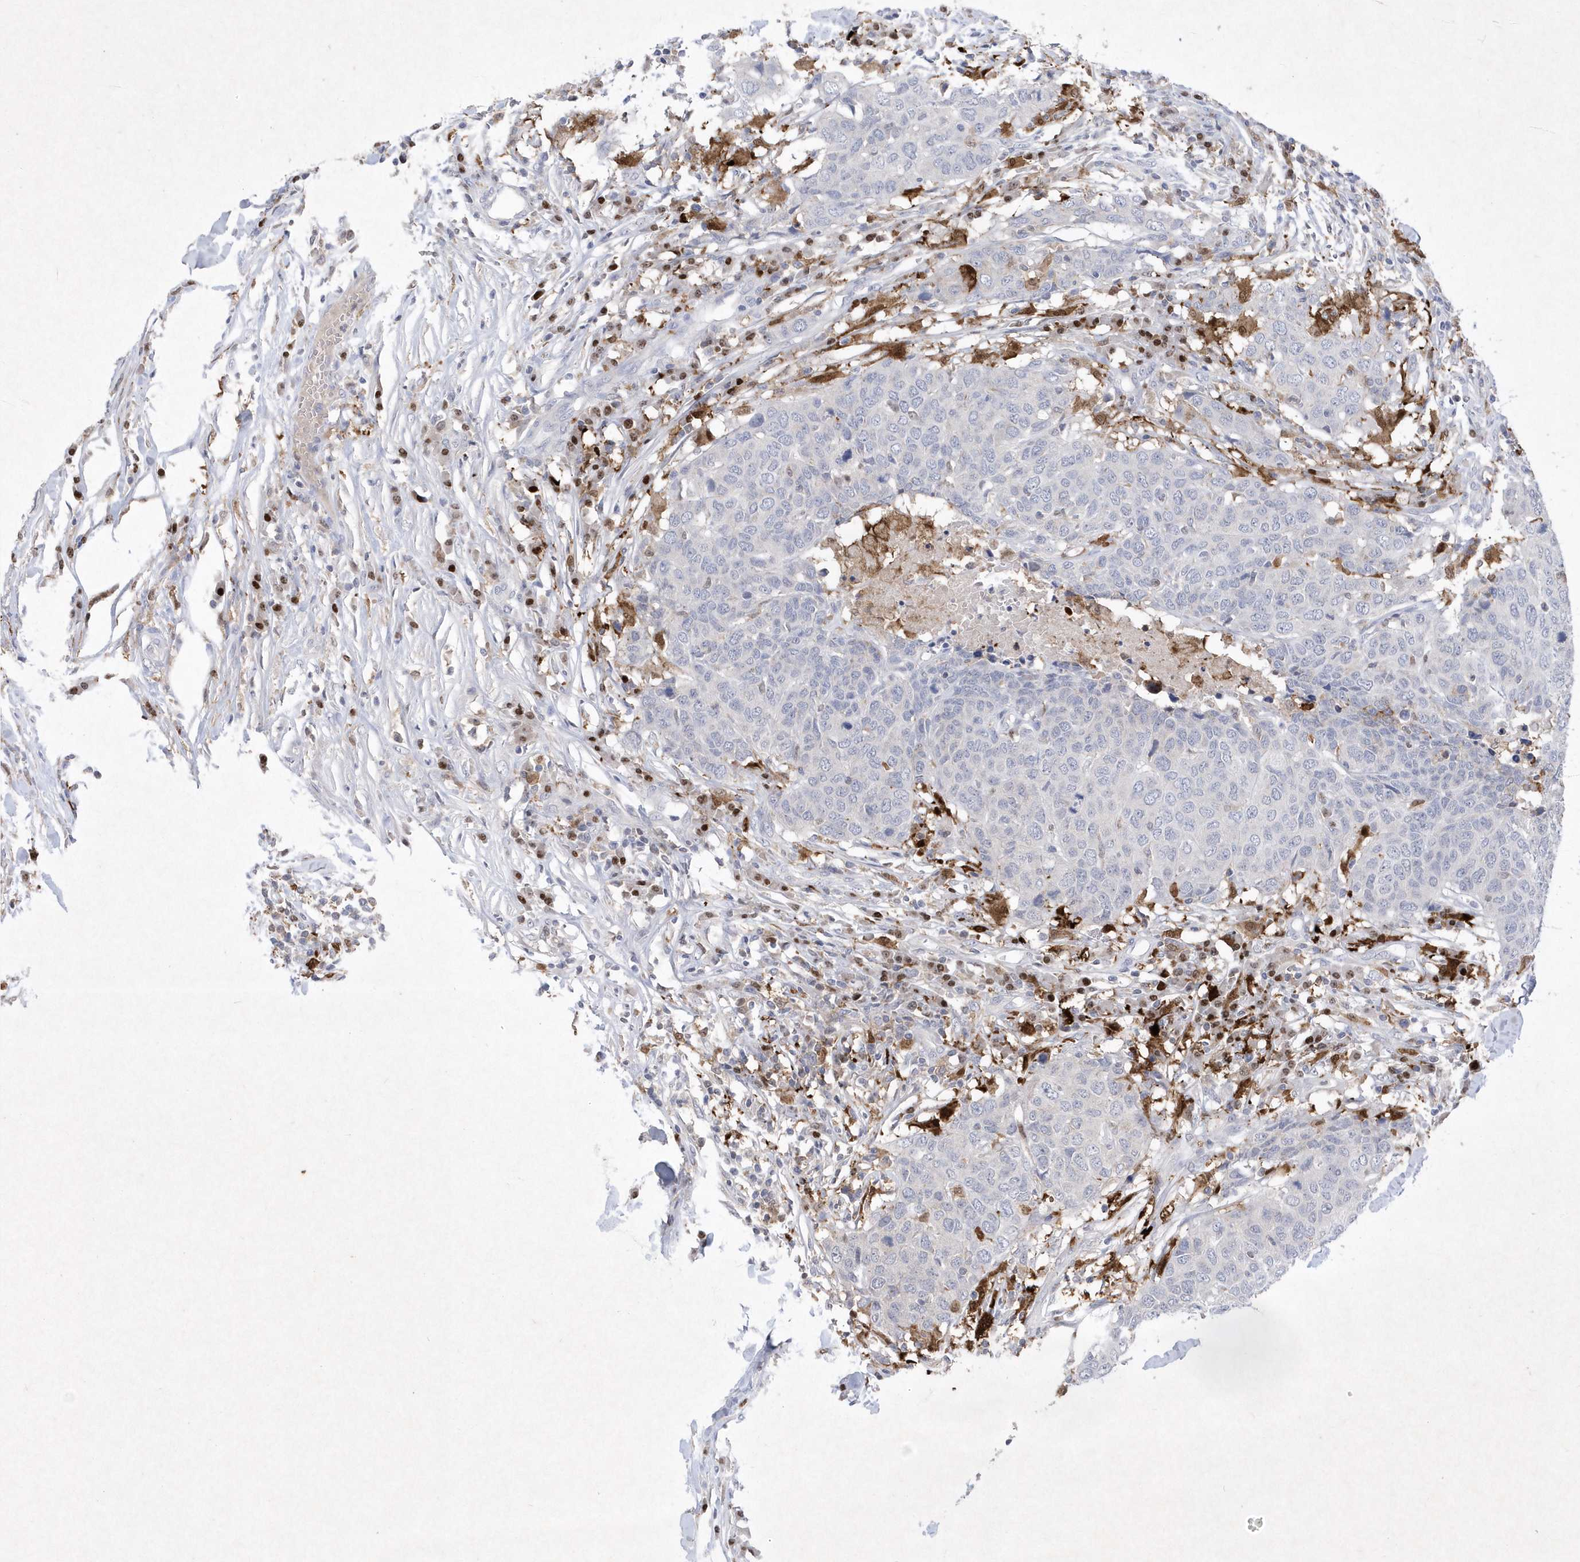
{"staining": {"intensity": "negative", "quantity": "none", "location": "none"}, "tissue": "head and neck cancer", "cell_type": "Tumor cells", "image_type": "cancer", "snomed": [{"axis": "morphology", "description": "Squamous cell carcinoma, NOS"}, {"axis": "topography", "description": "Head-Neck"}], "caption": "Immunohistochemistry (IHC) image of neoplastic tissue: head and neck cancer stained with DAB shows no significant protein staining in tumor cells.", "gene": "BHLHA15", "patient": {"sex": "male", "age": 66}}